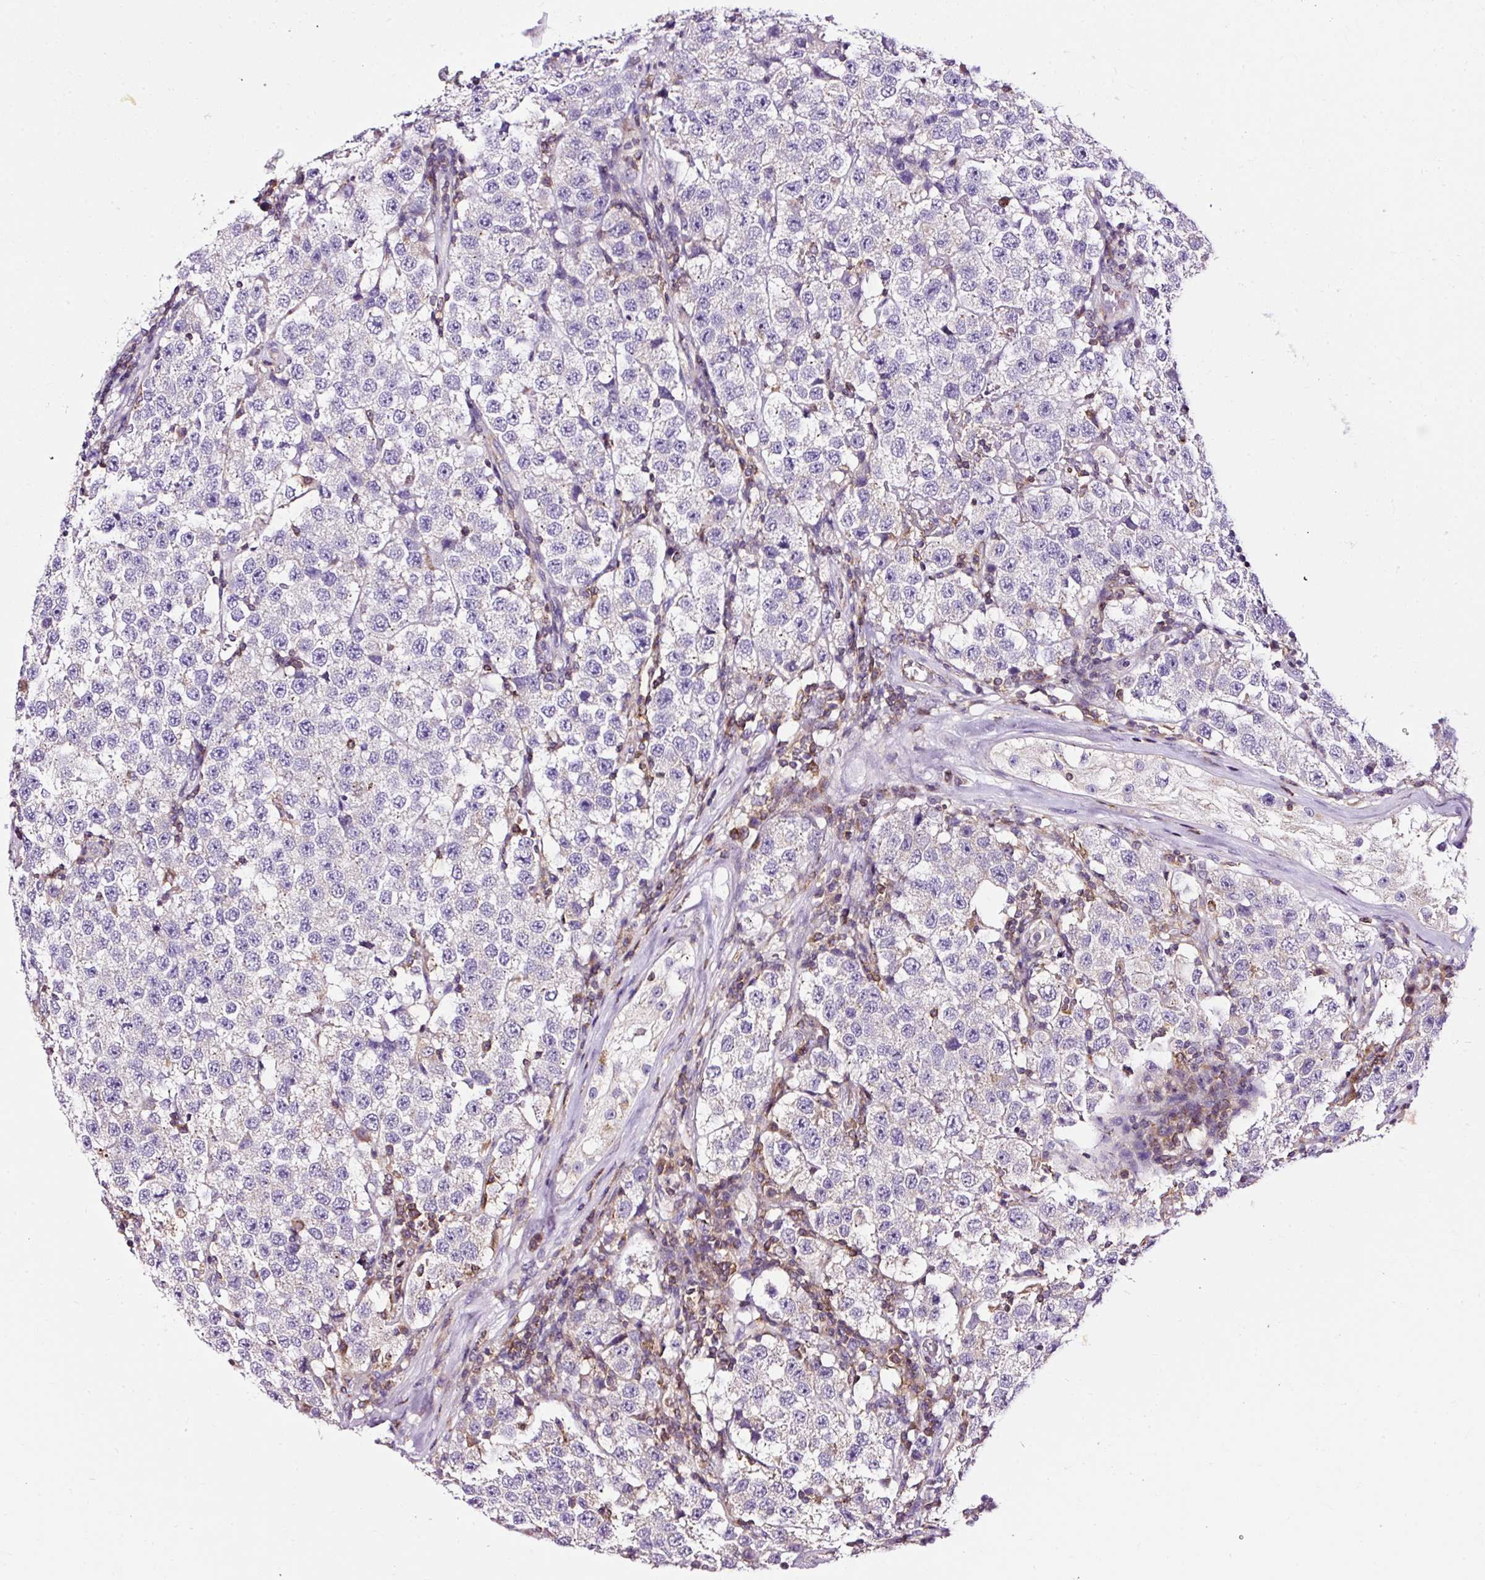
{"staining": {"intensity": "negative", "quantity": "none", "location": "none"}, "tissue": "testis cancer", "cell_type": "Tumor cells", "image_type": "cancer", "snomed": [{"axis": "morphology", "description": "Seminoma, NOS"}, {"axis": "topography", "description": "Testis"}], "caption": "Immunohistochemical staining of testis cancer (seminoma) exhibits no significant staining in tumor cells. (DAB (3,3'-diaminobenzidine) immunohistochemistry visualized using brightfield microscopy, high magnification).", "gene": "CD83", "patient": {"sex": "male", "age": 34}}